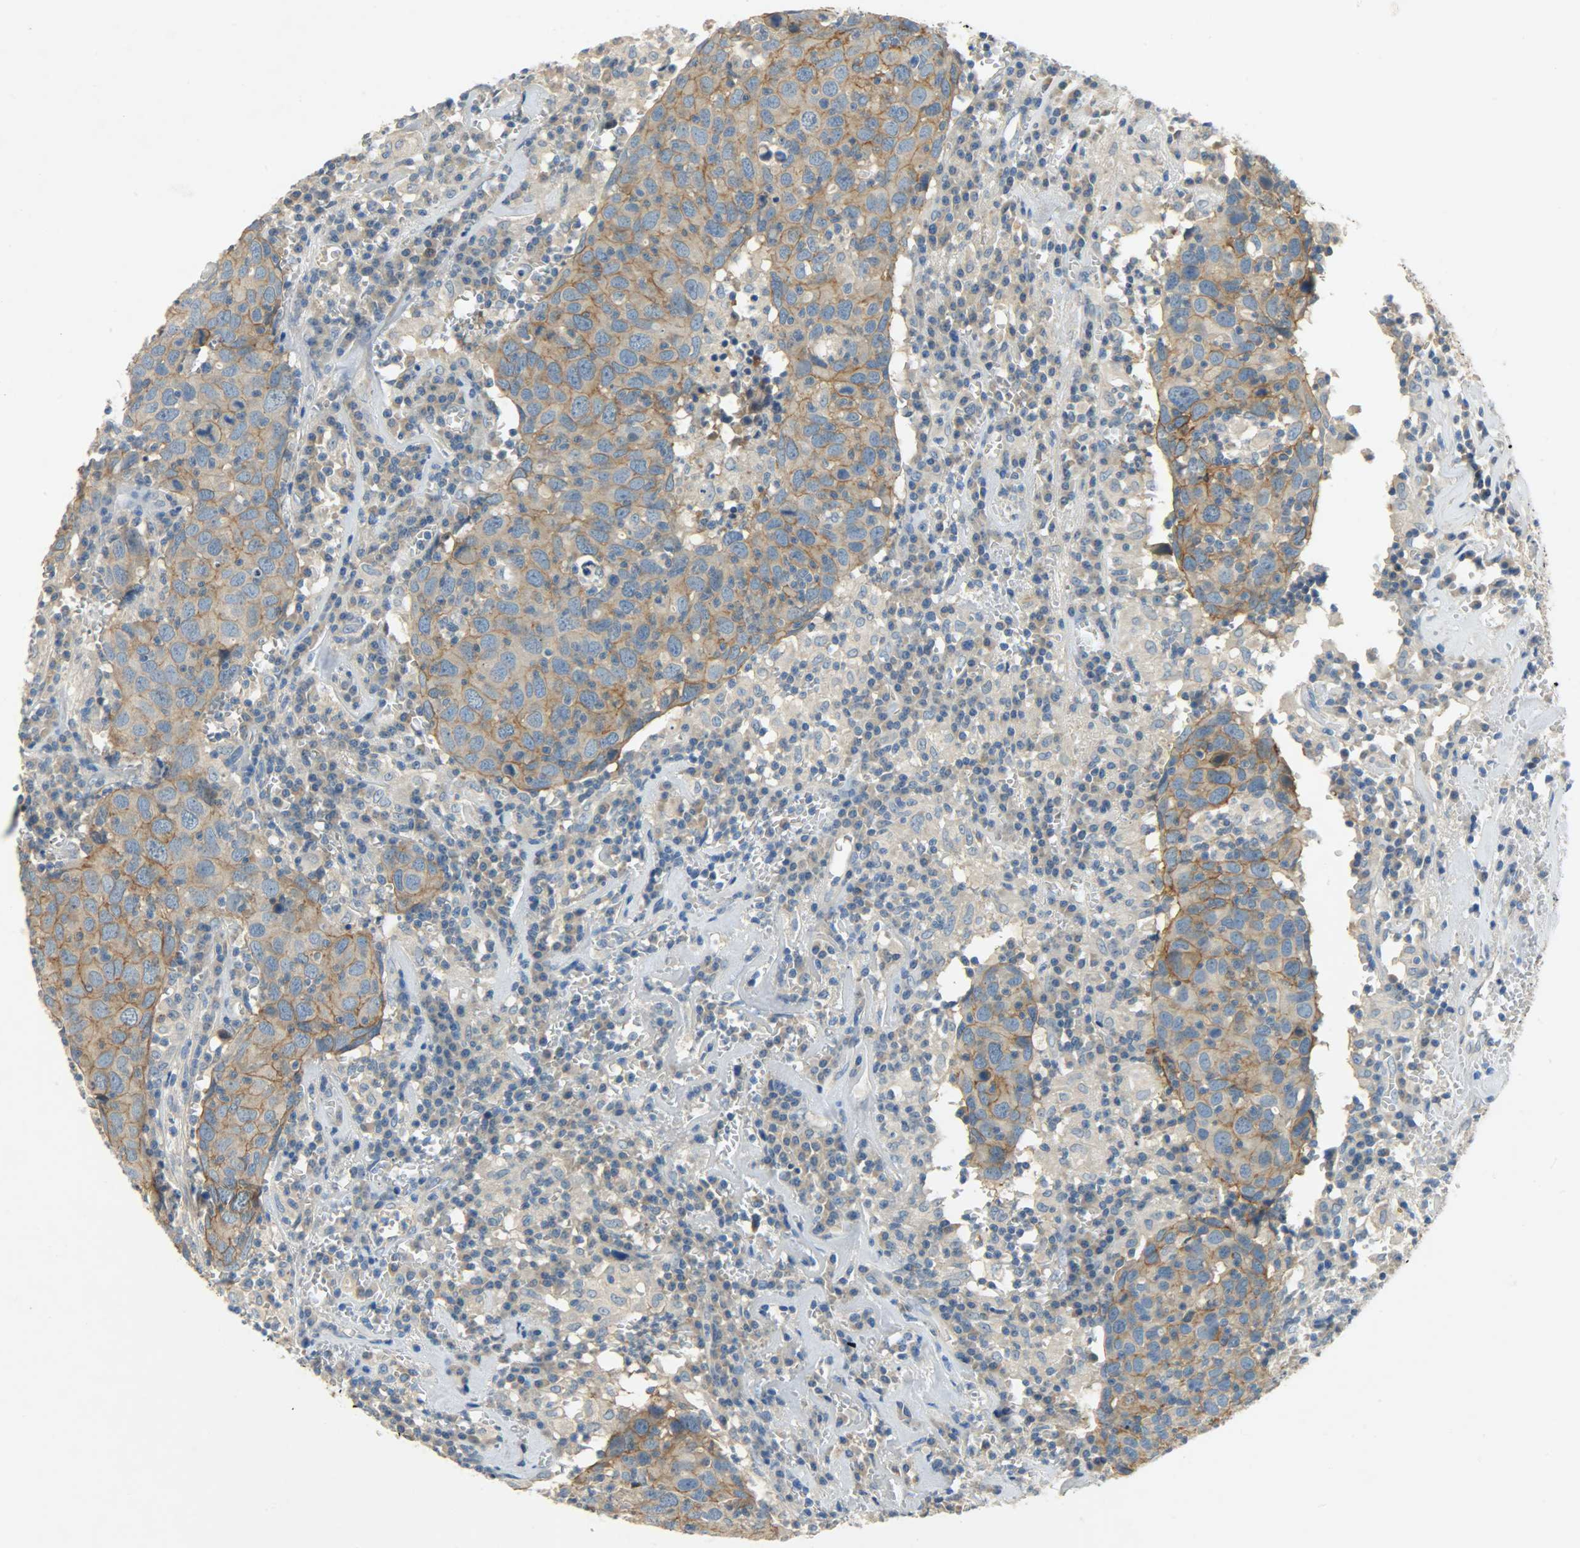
{"staining": {"intensity": "strong", "quantity": ">75%", "location": "cytoplasmic/membranous"}, "tissue": "head and neck cancer", "cell_type": "Tumor cells", "image_type": "cancer", "snomed": [{"axis": "morphology", "description": "Adenocarcinoma, NOS"}, {"axis": "topography", "description": "Salivary gland"}, {"axis": "topography", "description": "Head-Neck"}], "caption": "The photomicrograph reveals immunohistochemical staining of head and neck cancer. There is strong cytoplasmic/membranous positivity is identified in about >75% of tumor cells.", "gene": "DSG2", "patient": {"sex": "female", "age": 65}}